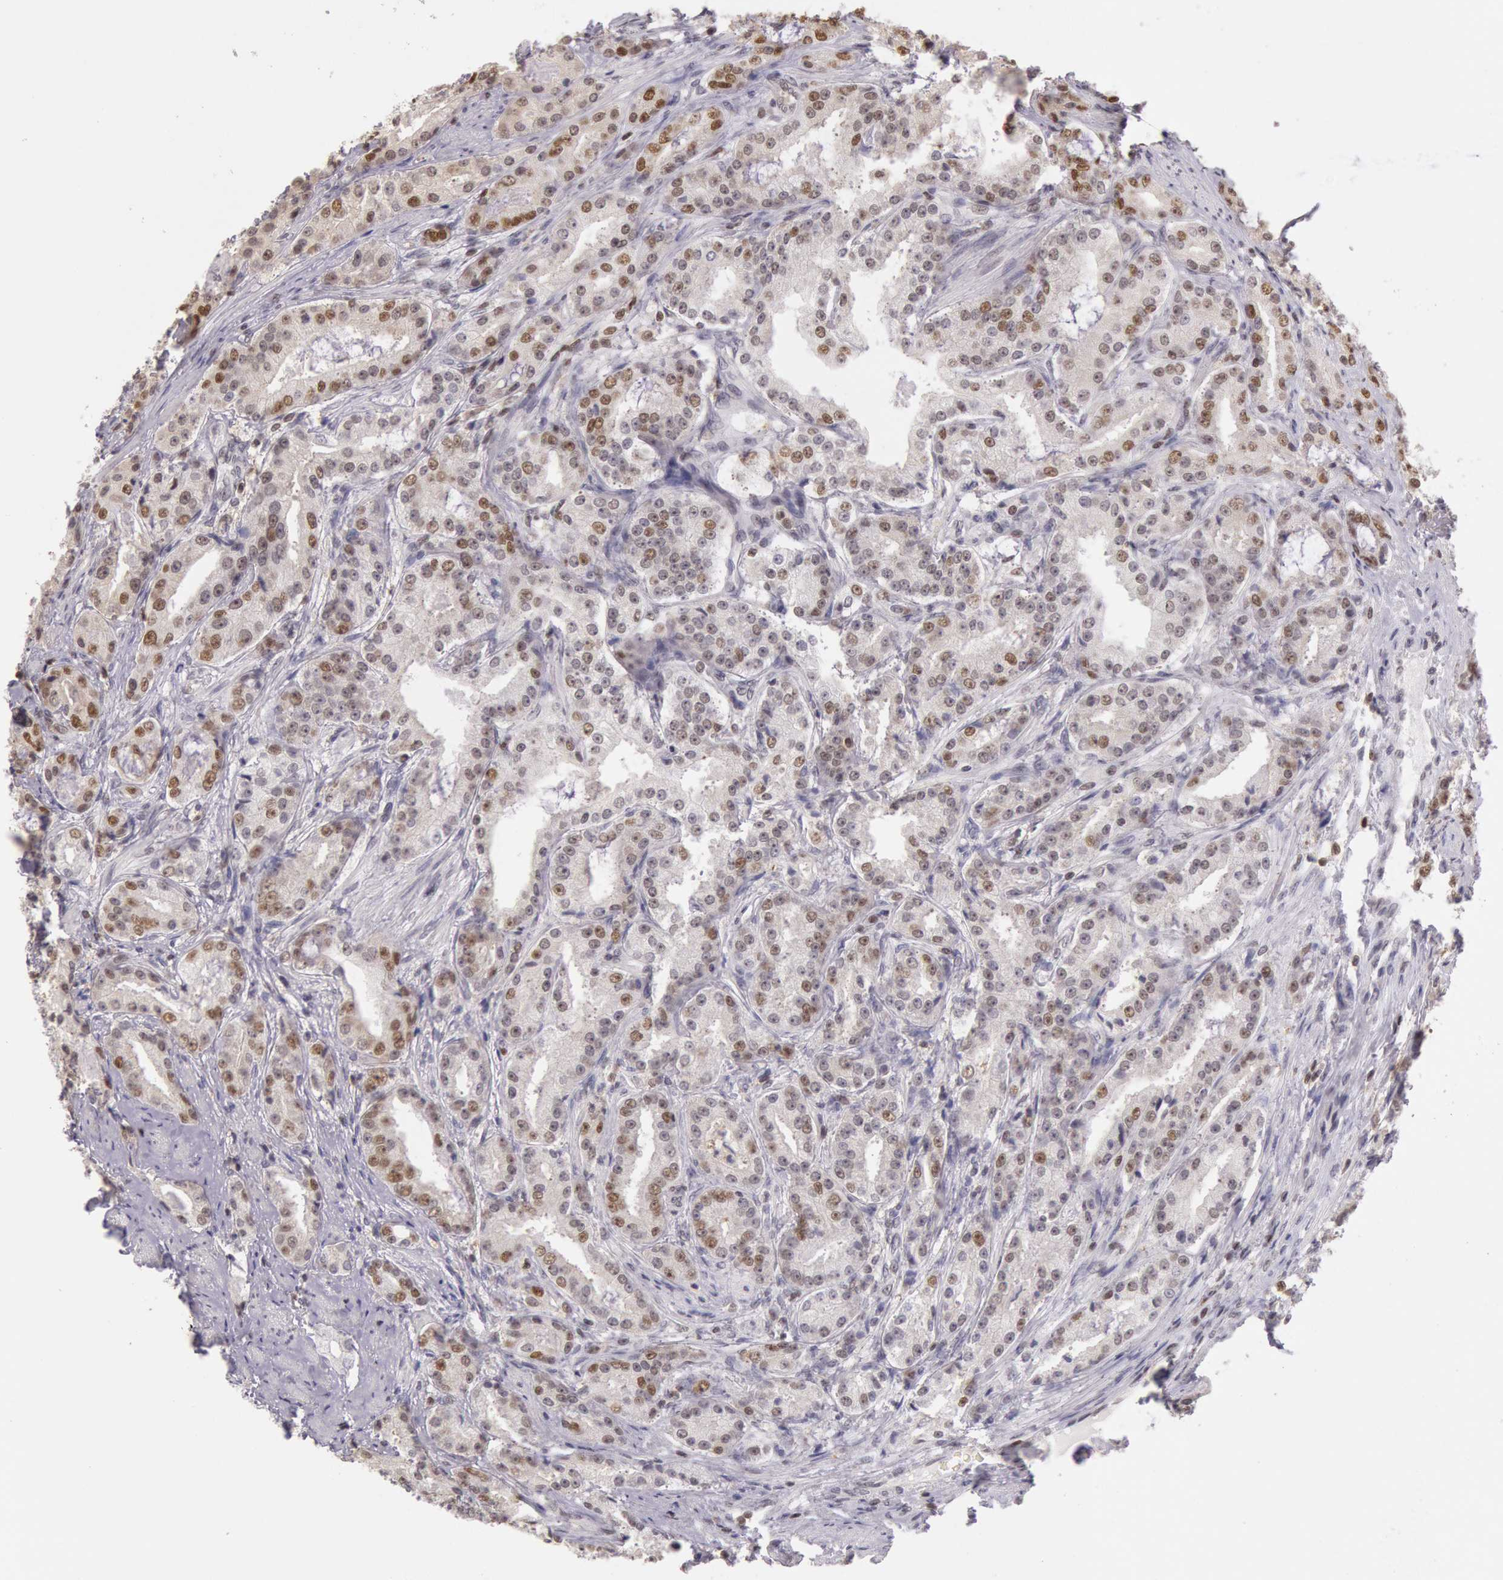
{"staining": {"intensity": "moderate", "quantity": "25%-75%", "location": "nuclear"}, "tissue": "prostate cancer", "cell_type": "Tumor cells", "image_type": "cancer", "snomed": [{"axis": "morphology", "description": "Adenocarcinoma, Medium grade"}, {"axis": "topography", "description": "Prostate"}], "caption": "Immunohistochemistry (IHC) photomicrograph of neoplastic tissue: prostate cancer (medium-grade adenocarcinoma) stained using immunohistochemistry (IHC) reveals medium levels of moderate protein expression localized specifically in the nuclear of tumor cells, appearing as a nuclear brown color.", "gene": "ESS2", "patient": {"sex": "male", "age": 72}}